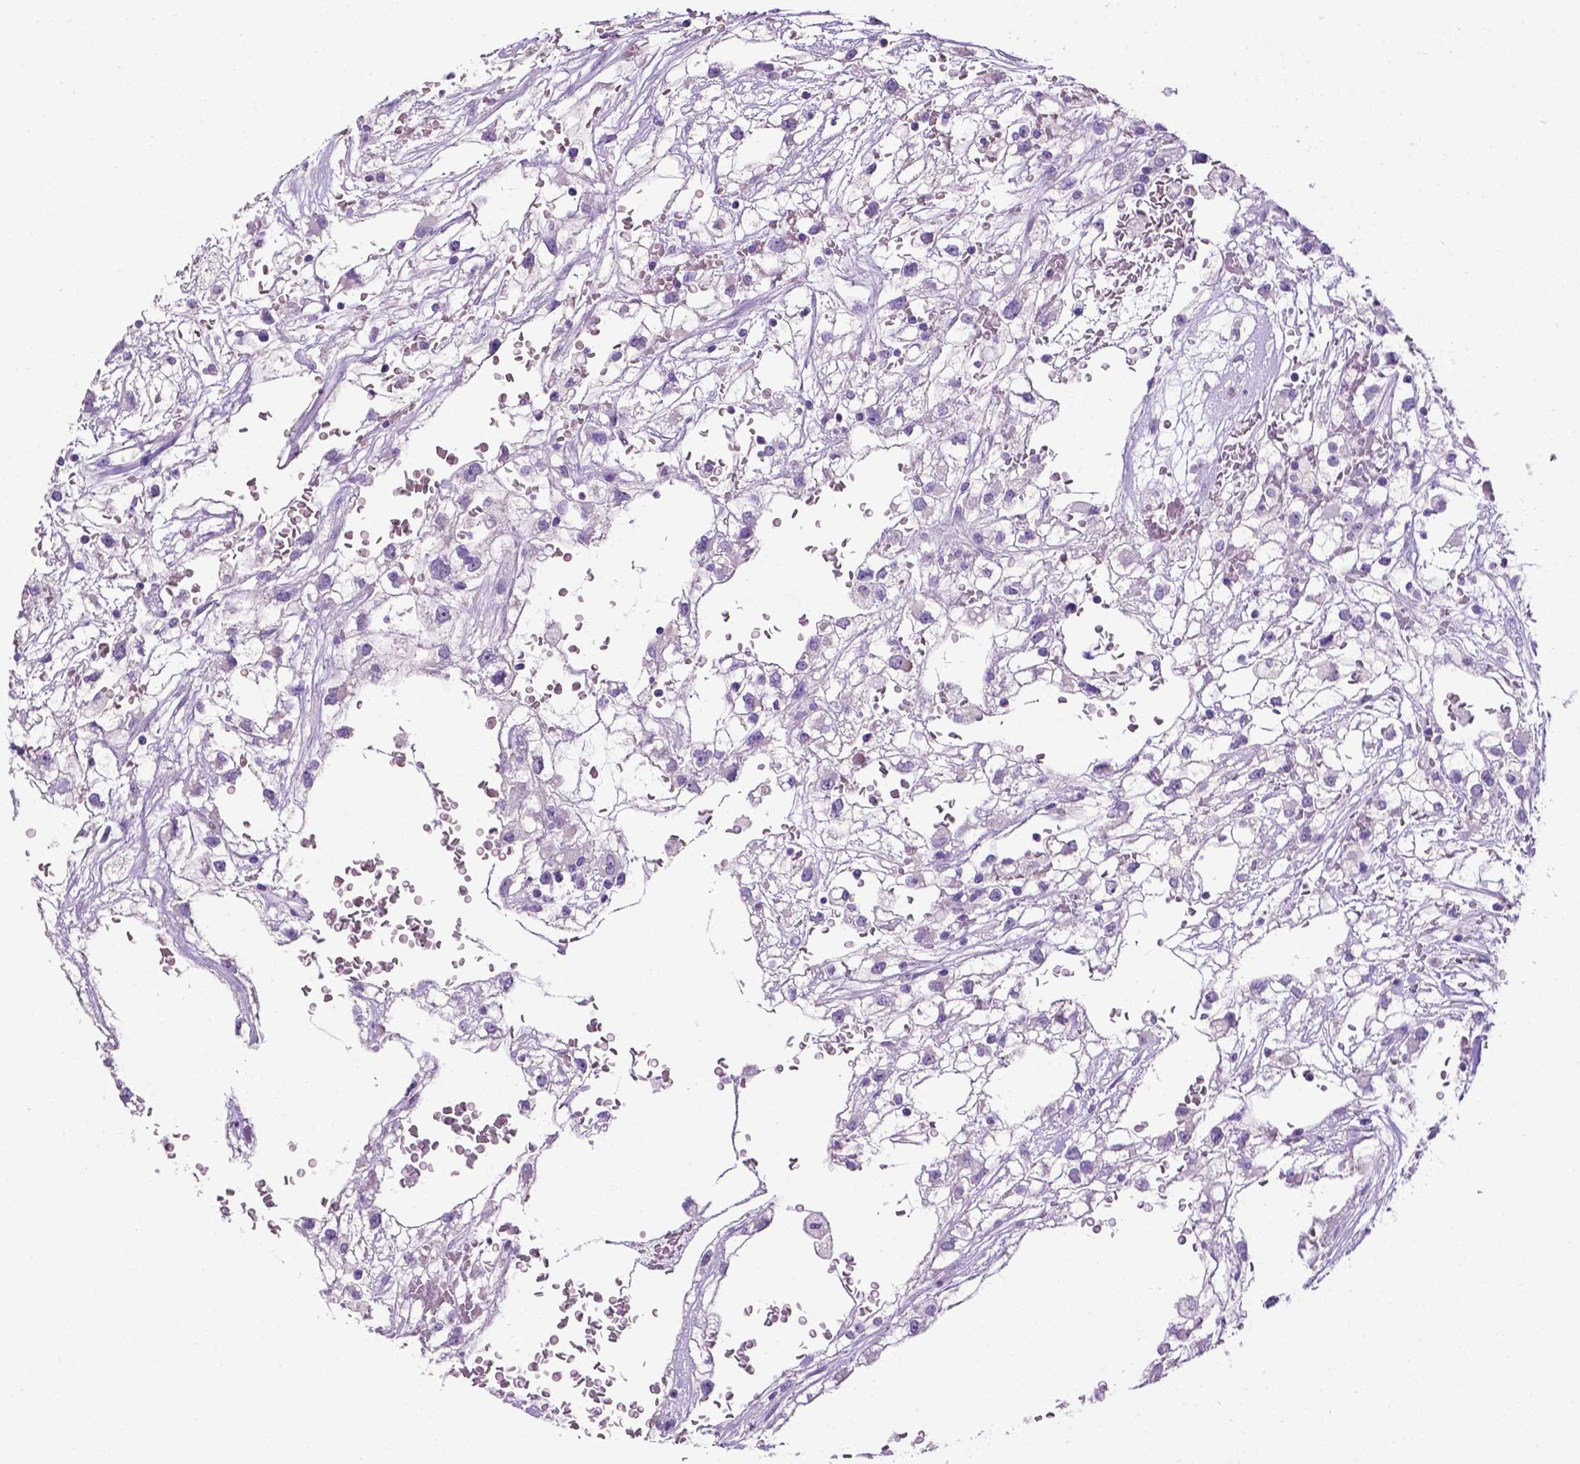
{"staining": {"intensity": "negative", "quantity": "none", "location": "none"}, "tissue": "renal cancer", "cell_type": "Tumor cells", "image_type": "cancer", "snomed": [{"axis": "morphology", "description": "Adenocarcinoma, NOS"}, {"axis": "topography", "description": "Kidney"}], "caption": "A photomicrograph of renal cancer (adenocarcinoma) stained for a protein displays no brown staining in tumor cells.", "gene": "TACSTD2", "patient": {"sex": "male", "age": 59}}